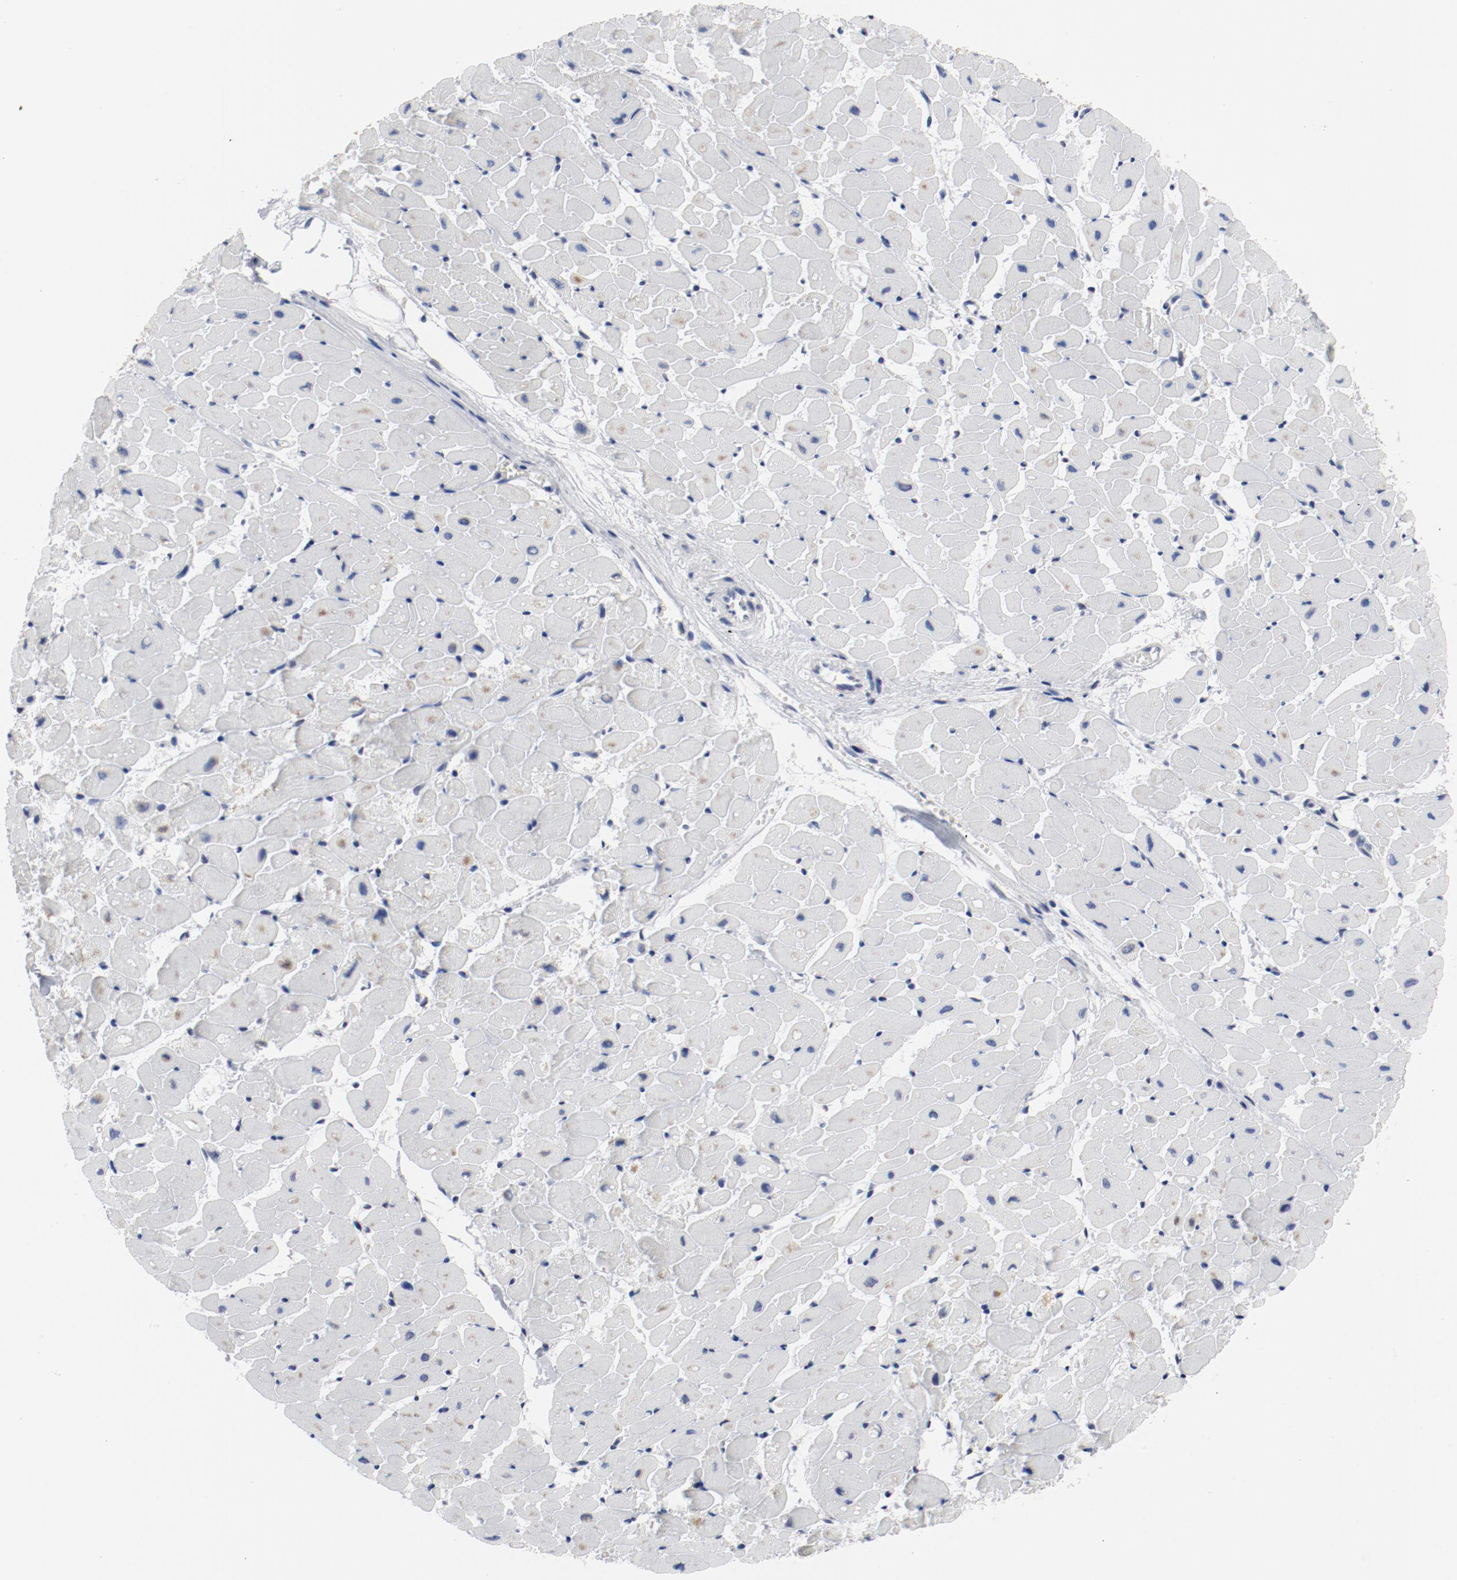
{"staining": {"intensity": "negative", "quantity": "none", "location": "none"}, "tissue": "heart muscle", "cell_type": "Cardiomyocytes", "image_type": "normal", "snomed": [{"axis": "morphology", "description": "Normal tissue, NOS"}, {"axis": "topography", "description": "Heart"}], "caption": "Photomicrograph shows no protein positivity in cardiomyocytes of unremarkable heart muscle. The staining was performed using DAB (3,3'-diaminobenzidine) to visualize the protein expression in brown, while the nuclei were stained in blue with hematoxylin (Magnification: 20x).", "gene": "ARNT", "patient": {"sex": "female", "age": 19}}